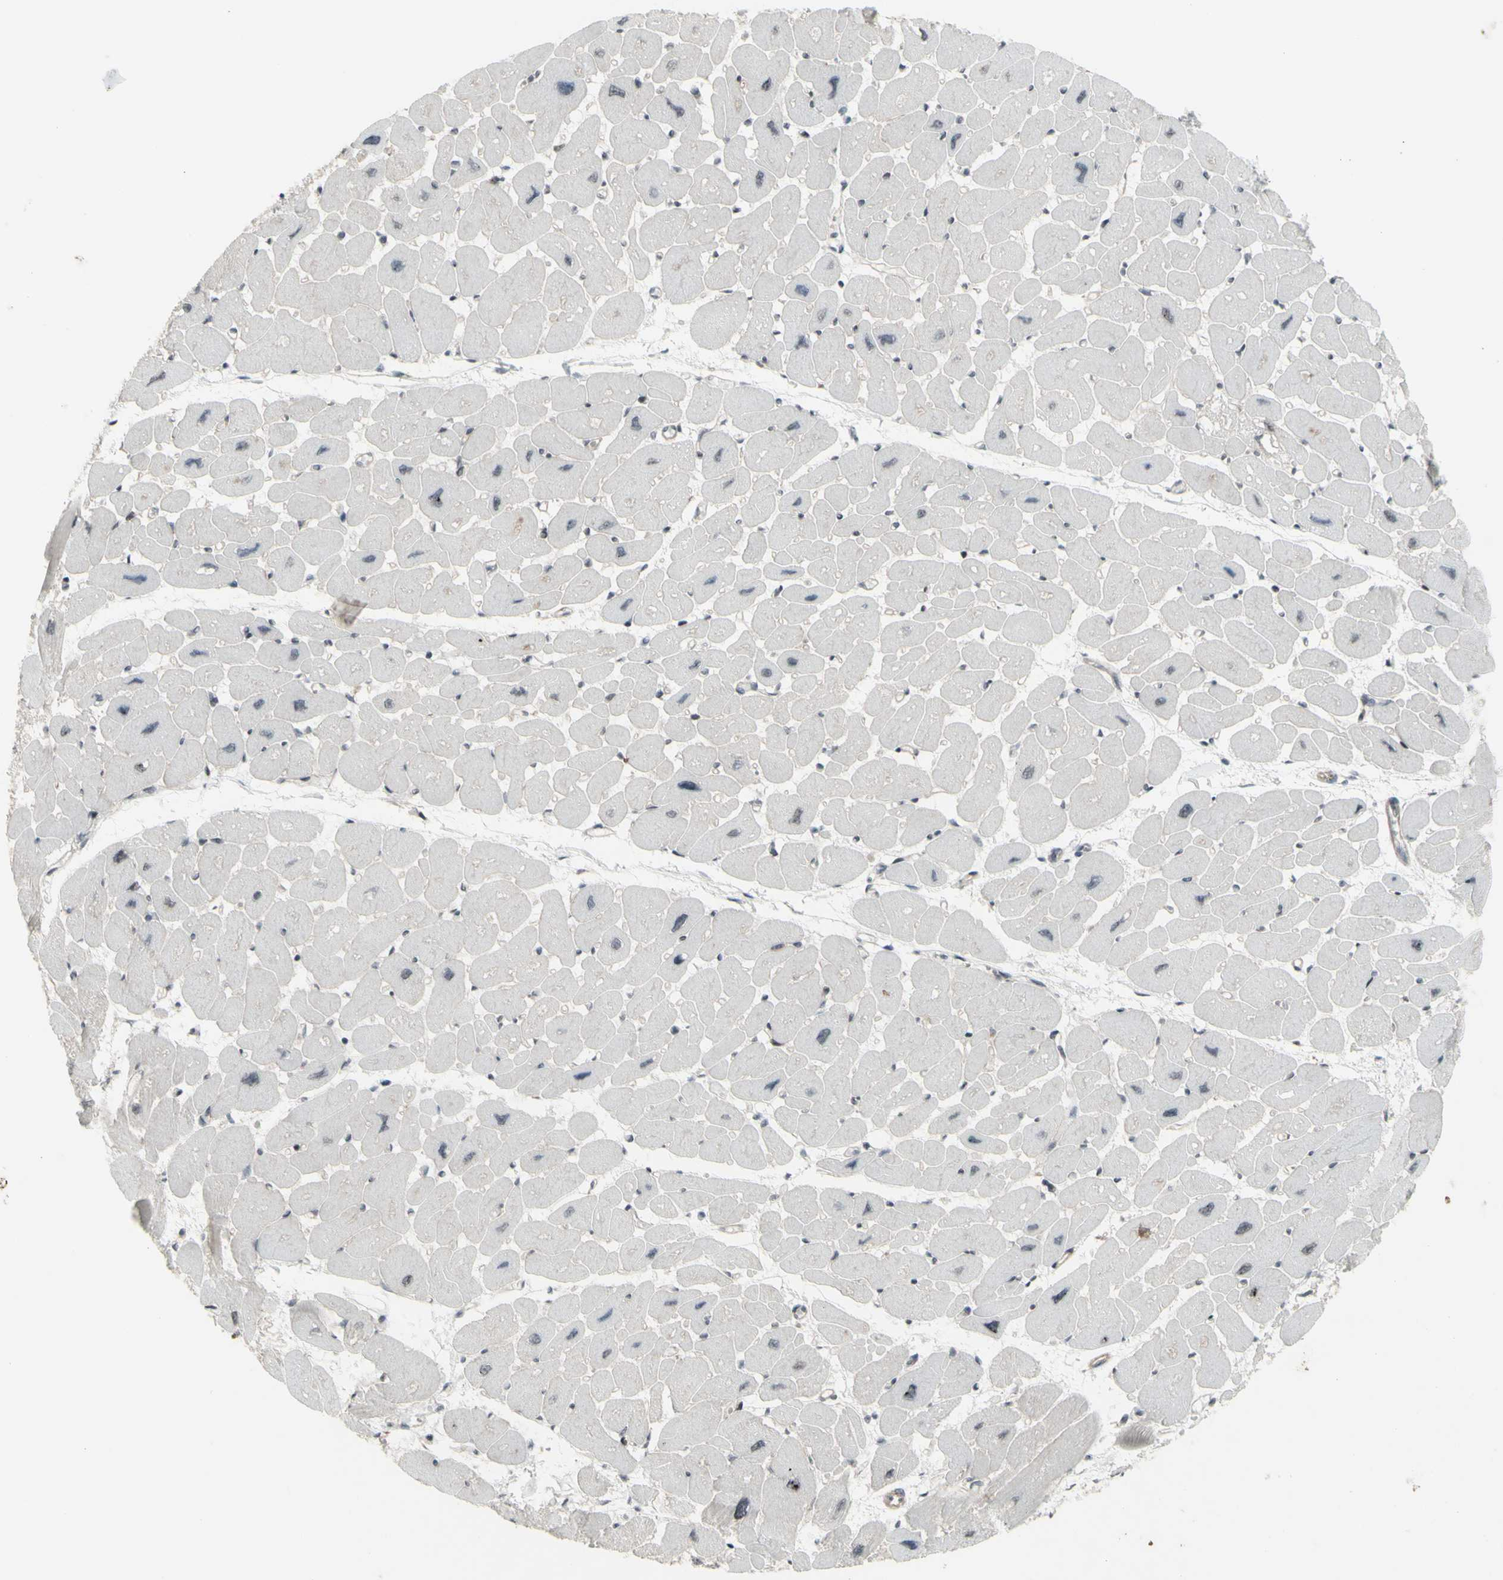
{"staining": {"intensity": "weak", "quantity": "25%-75%", "location": "cytoplasmic/membranous"}, "tissue": "heart muscle", "cell_type": "Cardiomyocytes", "image_type": "normal", "snomed": [{"axis": "morphology", "description": "Normal tissue, NOS"}, {"axis": "topography", "description": "Heart"}], "caption": "Heart muscle stained with a brown dye shows weak cytoplasmic/membranous positive expression in about 25%-75% of cardiomyocytes.", "gene": "SUPT6H", "patient": {"sex": "female", "age": 54}}